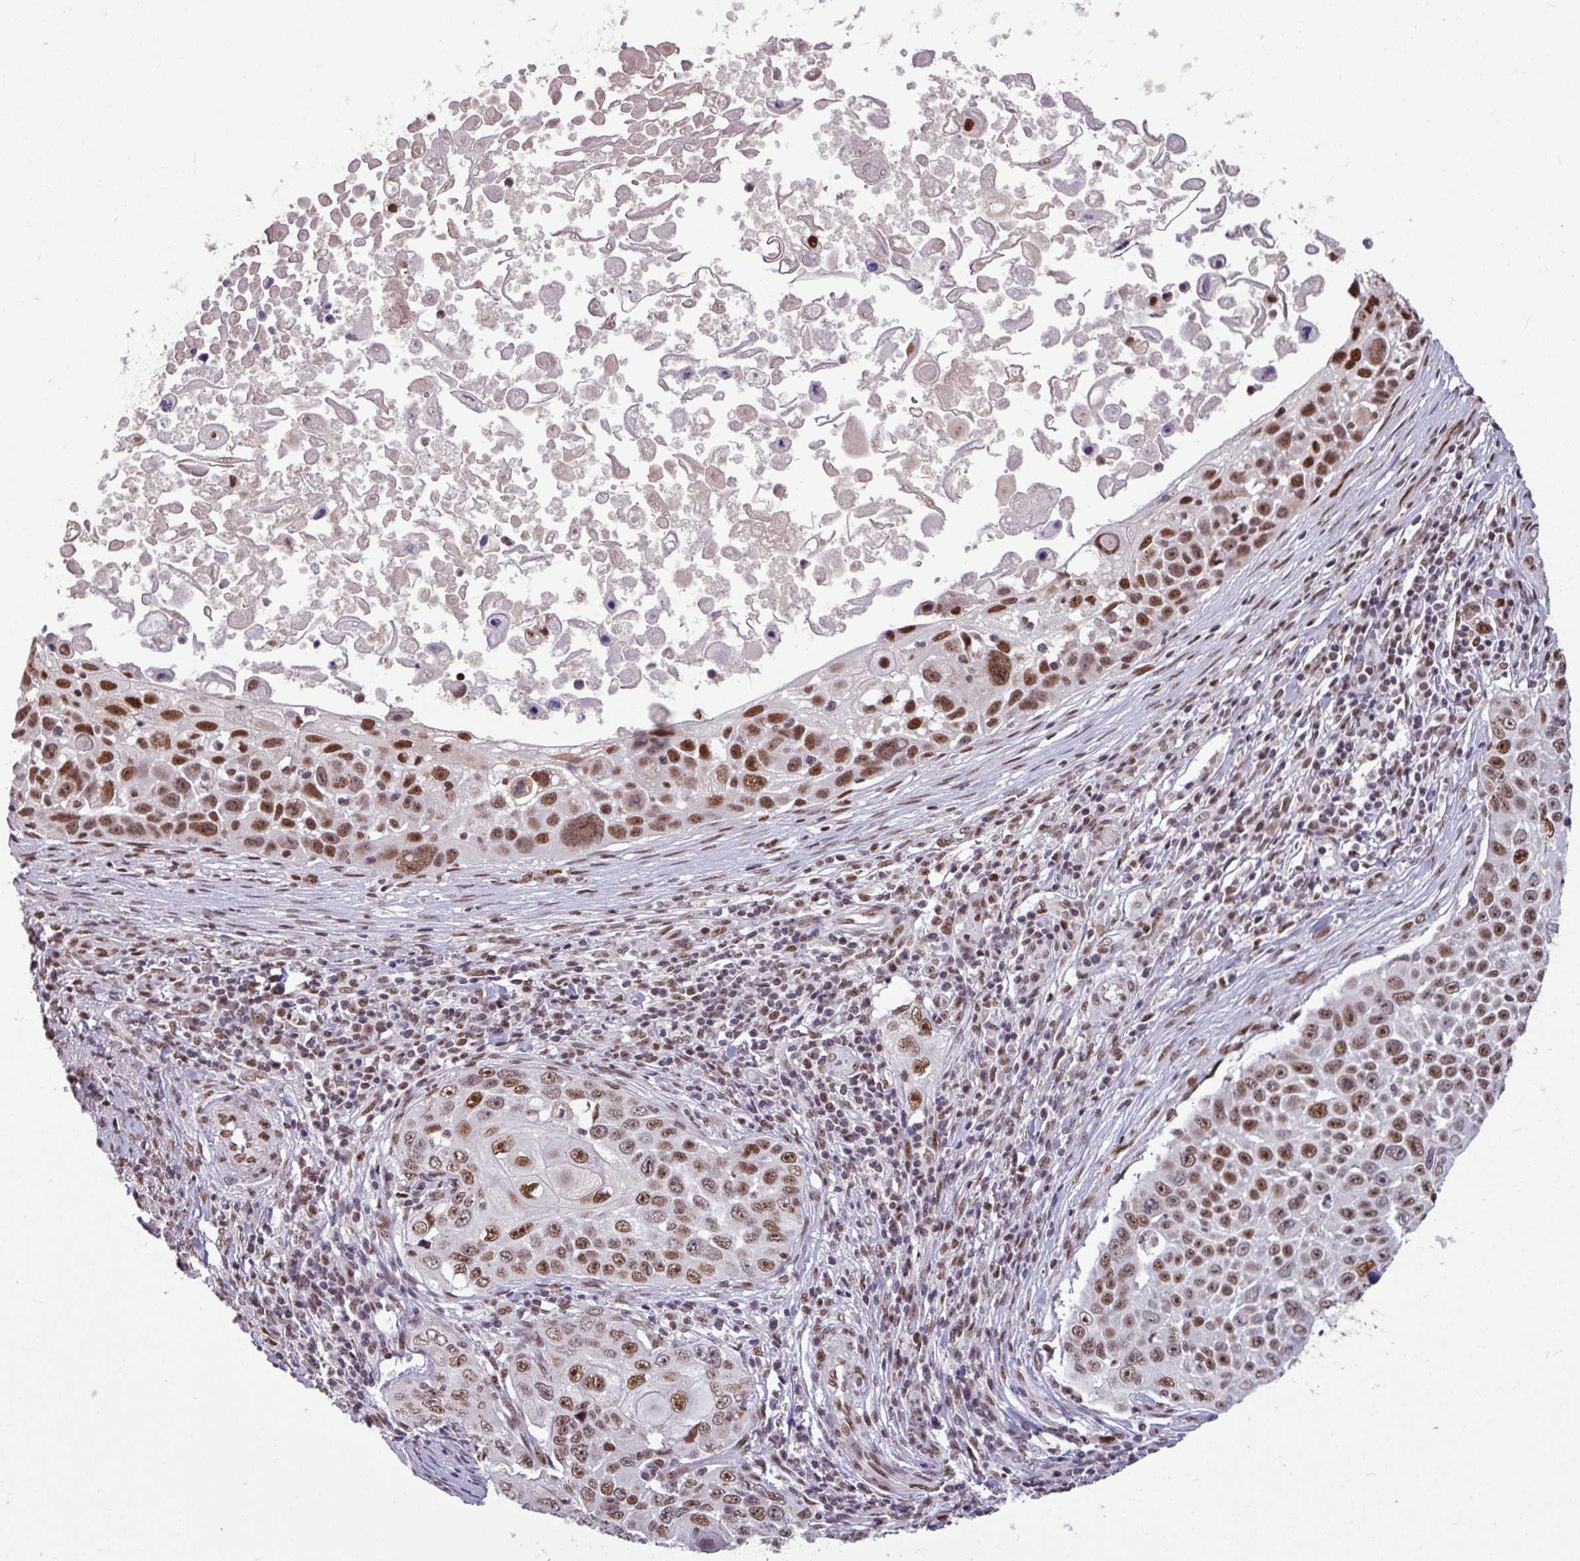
{"staining": {"intensity": "moderate", "quantity": ">75%", "location": "nuclear"}, "tissue": "skin cancer", "cell_type": "Tumor cells", "image_type": "cancer", "snomed": [{"axis": "morphology", "description": "Squamous cell carcinoma, NOS"}, {"axis": "topography", "description": "Skin"}], "caption": "This histopathology image displays IHC staining of skin cancer (squamous cell carcinoma), with medium moderate nuclear staining in about >75% of tumor cells.", "gene": "TDG", "patient": {"sex": "male", "age": 24}}